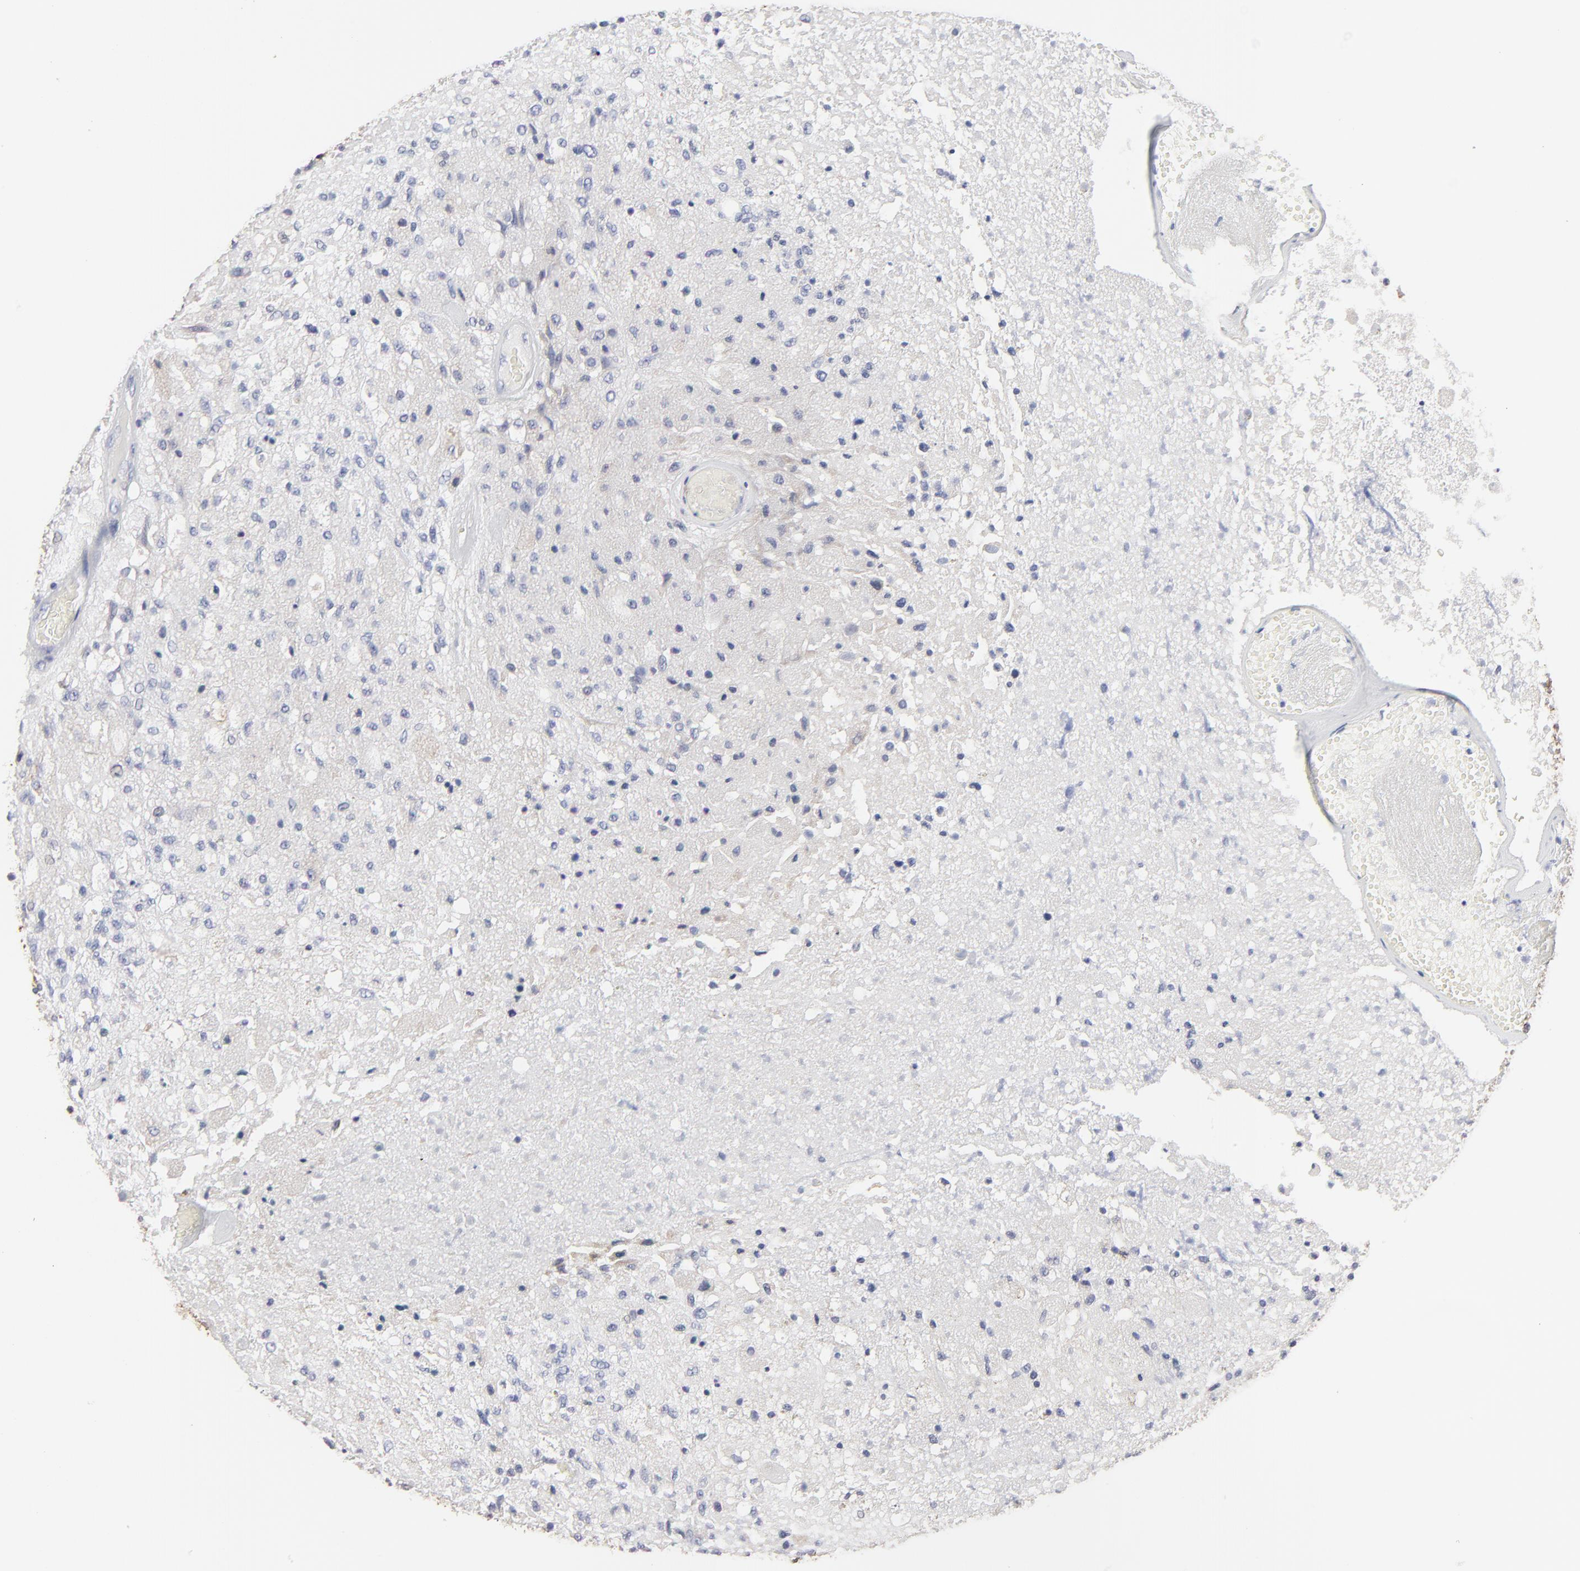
{"staining": {"intensity": "negative", "quantity": "none", "location": "none"}, "tissue": "glioma", "cell_type": "Tumor cells", "image_type": "cancer", "snomed": [{"axis": "morphology", "description": "Normal tissue, NOS"}, {"axis": "morphology", "description": "Glioma, malignant, High grade"}, {"axis": "topography", "description": "Cerebral cortex"}], "caption": "A high-resolution histopathology image shows IHC staining of glioma, which reveals no significant staining in tumor cells. (DAB (3,3'-diaminobenzidine) immunohistochemistry with hematoxylin counter stain).", "gene": "TRIM22", "patient": {"sex": "male", "age": 77}}